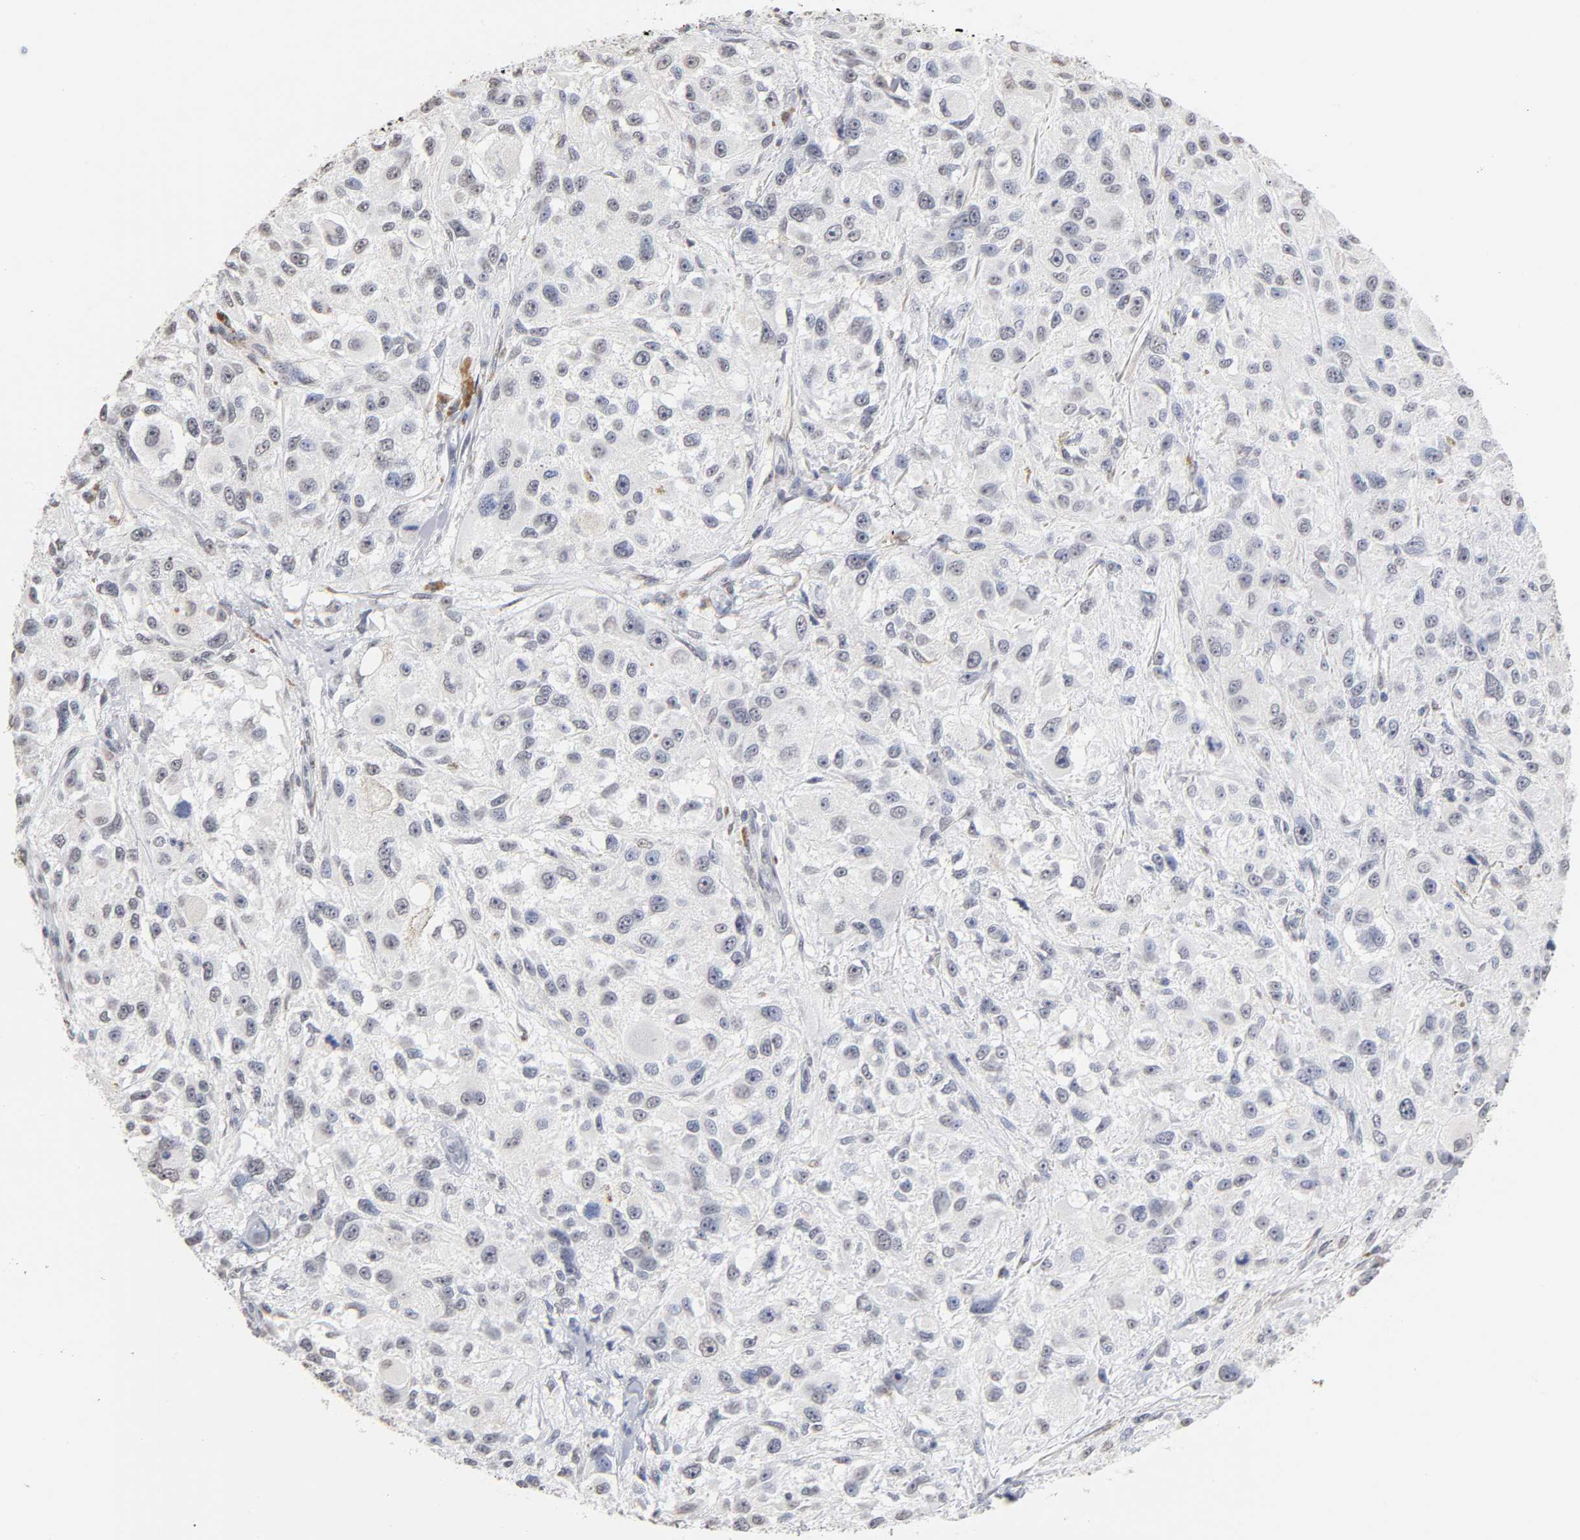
{"staining": {"intensity": "negative", "quantity": "none", "location": "none"}, "tissue": "melanoma", "cell_type": "Tumor cells", "image_type": "cancer", "snomed": [{"axis": "morphology", "description": "Necrosis, NOS"}, {"axis": "morphology", "description": "Malignant melanoma, NOS"}, {"axis": "topography", "description": "Skin"}], "caption": "A high-resolution histopathology image shows immunohistochemistry staining of malignant melanoma, which reveals no significant expression in tumor cells. Nuclei are stained in blue.", "gene": "CRABP2", "patient": {"sex": "female", "age": 87}}